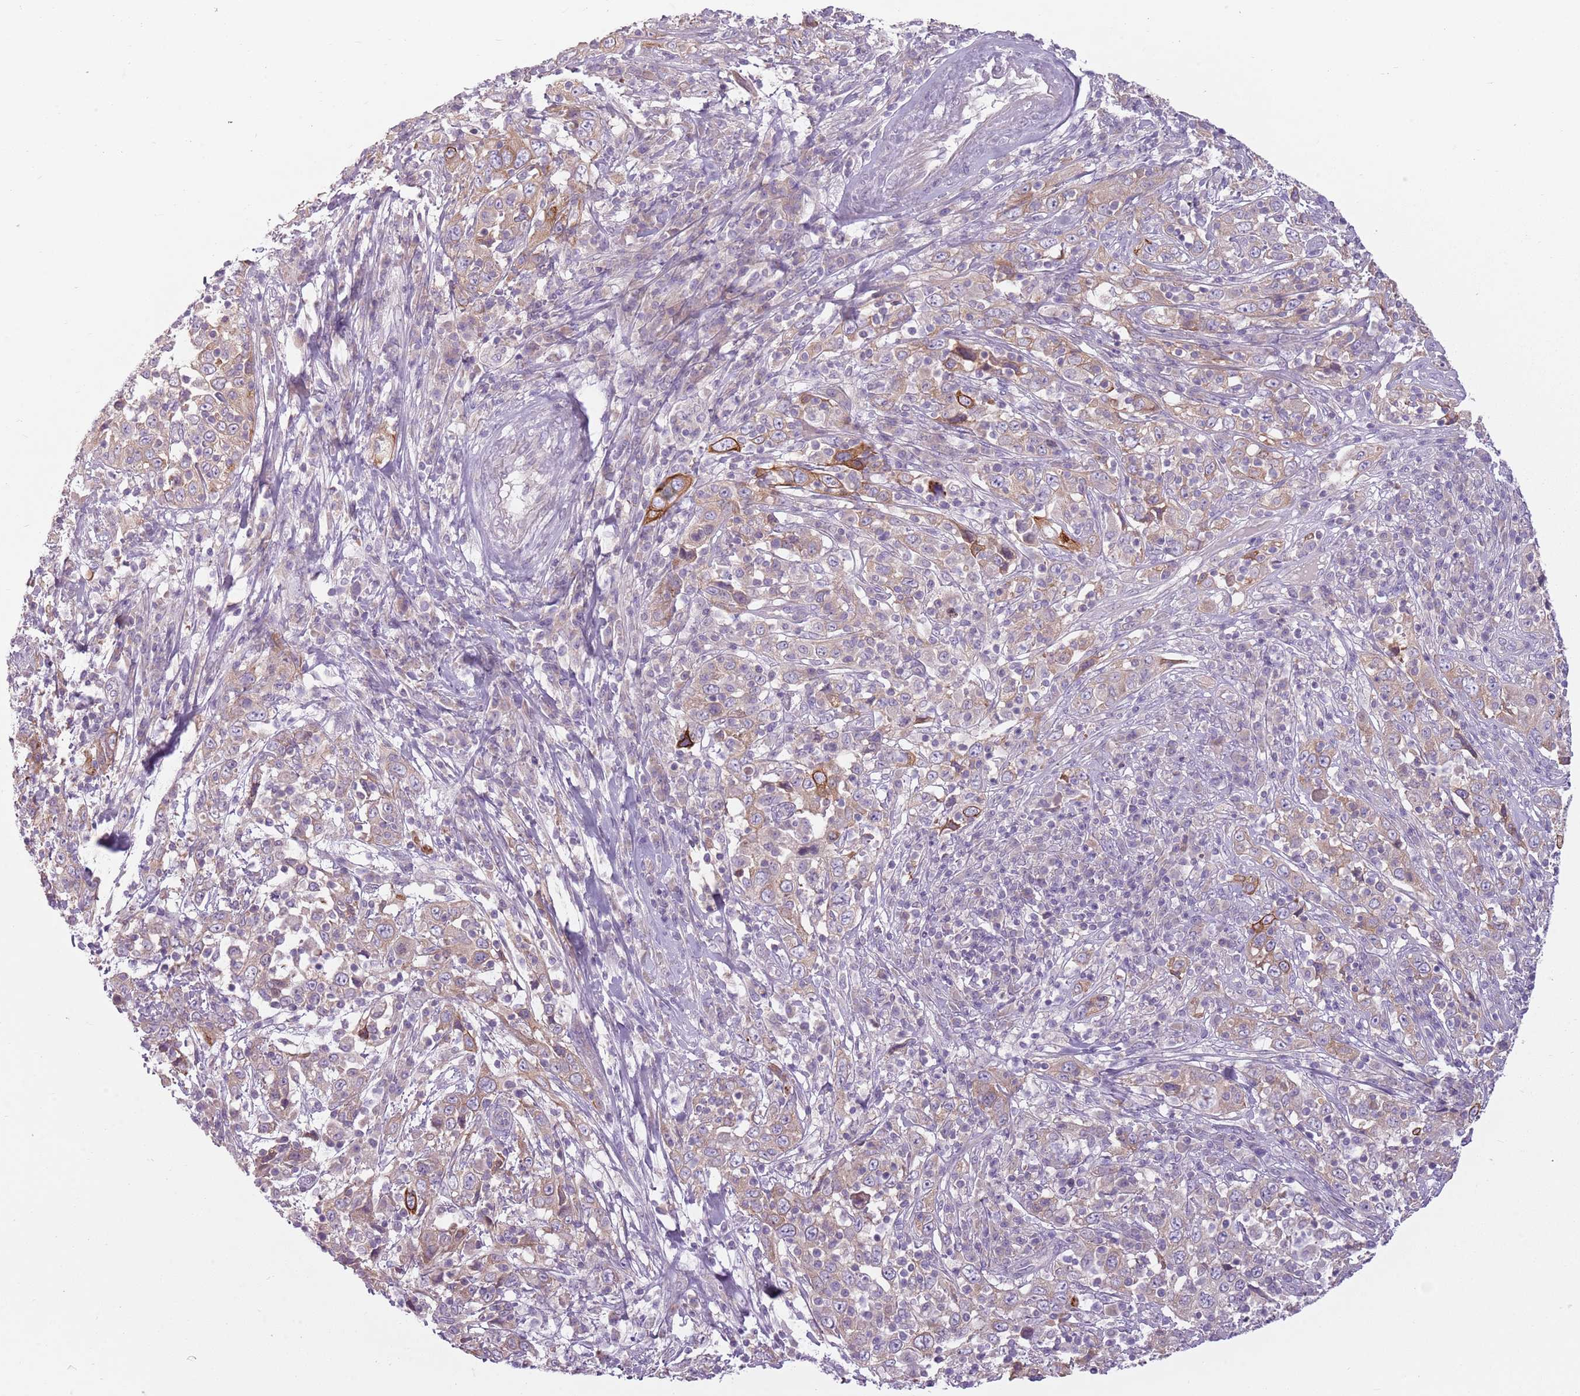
{"staining": {"intensity": "weak", "quantity": "25%-75%", "location": "cytoplasmic/membranous"}, "tissue": "cervical cancer", "cell_type": "Tumor cells", "image_type": "cancer", "snomed": [{"axis": "morphology", "description": "Squamous cell carcinoma, NOS"}, {"axis": "topography", "description": "Cervix"}], "caption": "Immunohistochemistry (IHC) (DAB (3,3'-diaminobenzidine)) staining of human cervical squamous cell carcinoma exhibits weak cytoplasmic/membranous protein expression in approximately 25%-75% of tumor cells.", "gene": "HSPA14", "patient": {"sex": "female", "age": 46}}